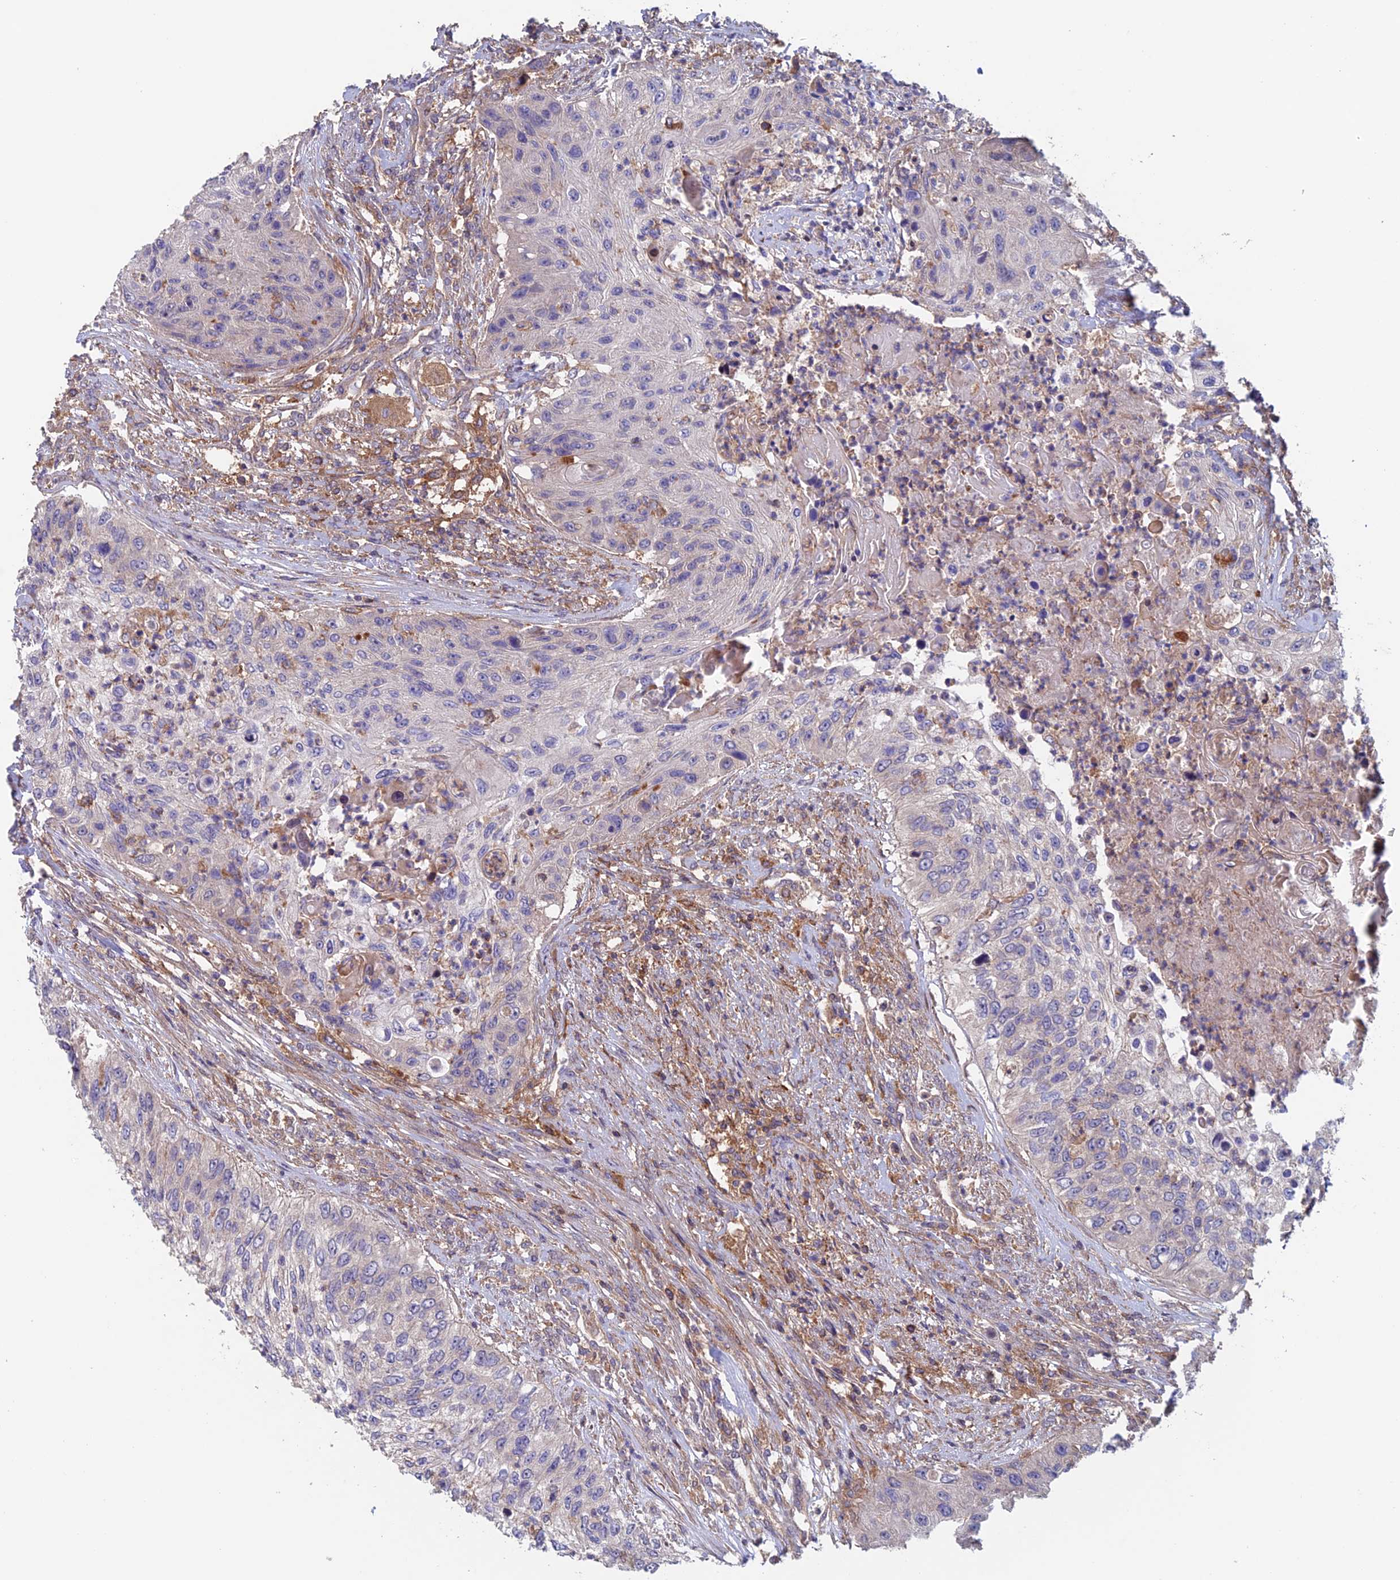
{"staining": {"intensity": "weak", "quantity": "<25%", "location": "cytoplasmic/membranous"}, "tissue": "urothelial cancer", "cell_type": "Tumor cells", "image_type": "cancer", "snomed": [{"axis": "morphology", "description": "Urothelial carcinoma, High grade"}, {"axis": "topography", "description": "Urinary bladder"}], "caption": "IHC of human urothelial cancer shows no expression in tumor cells.", "gene": "NUDT16L1", "patient": {"sex": "female", "age": 60}}